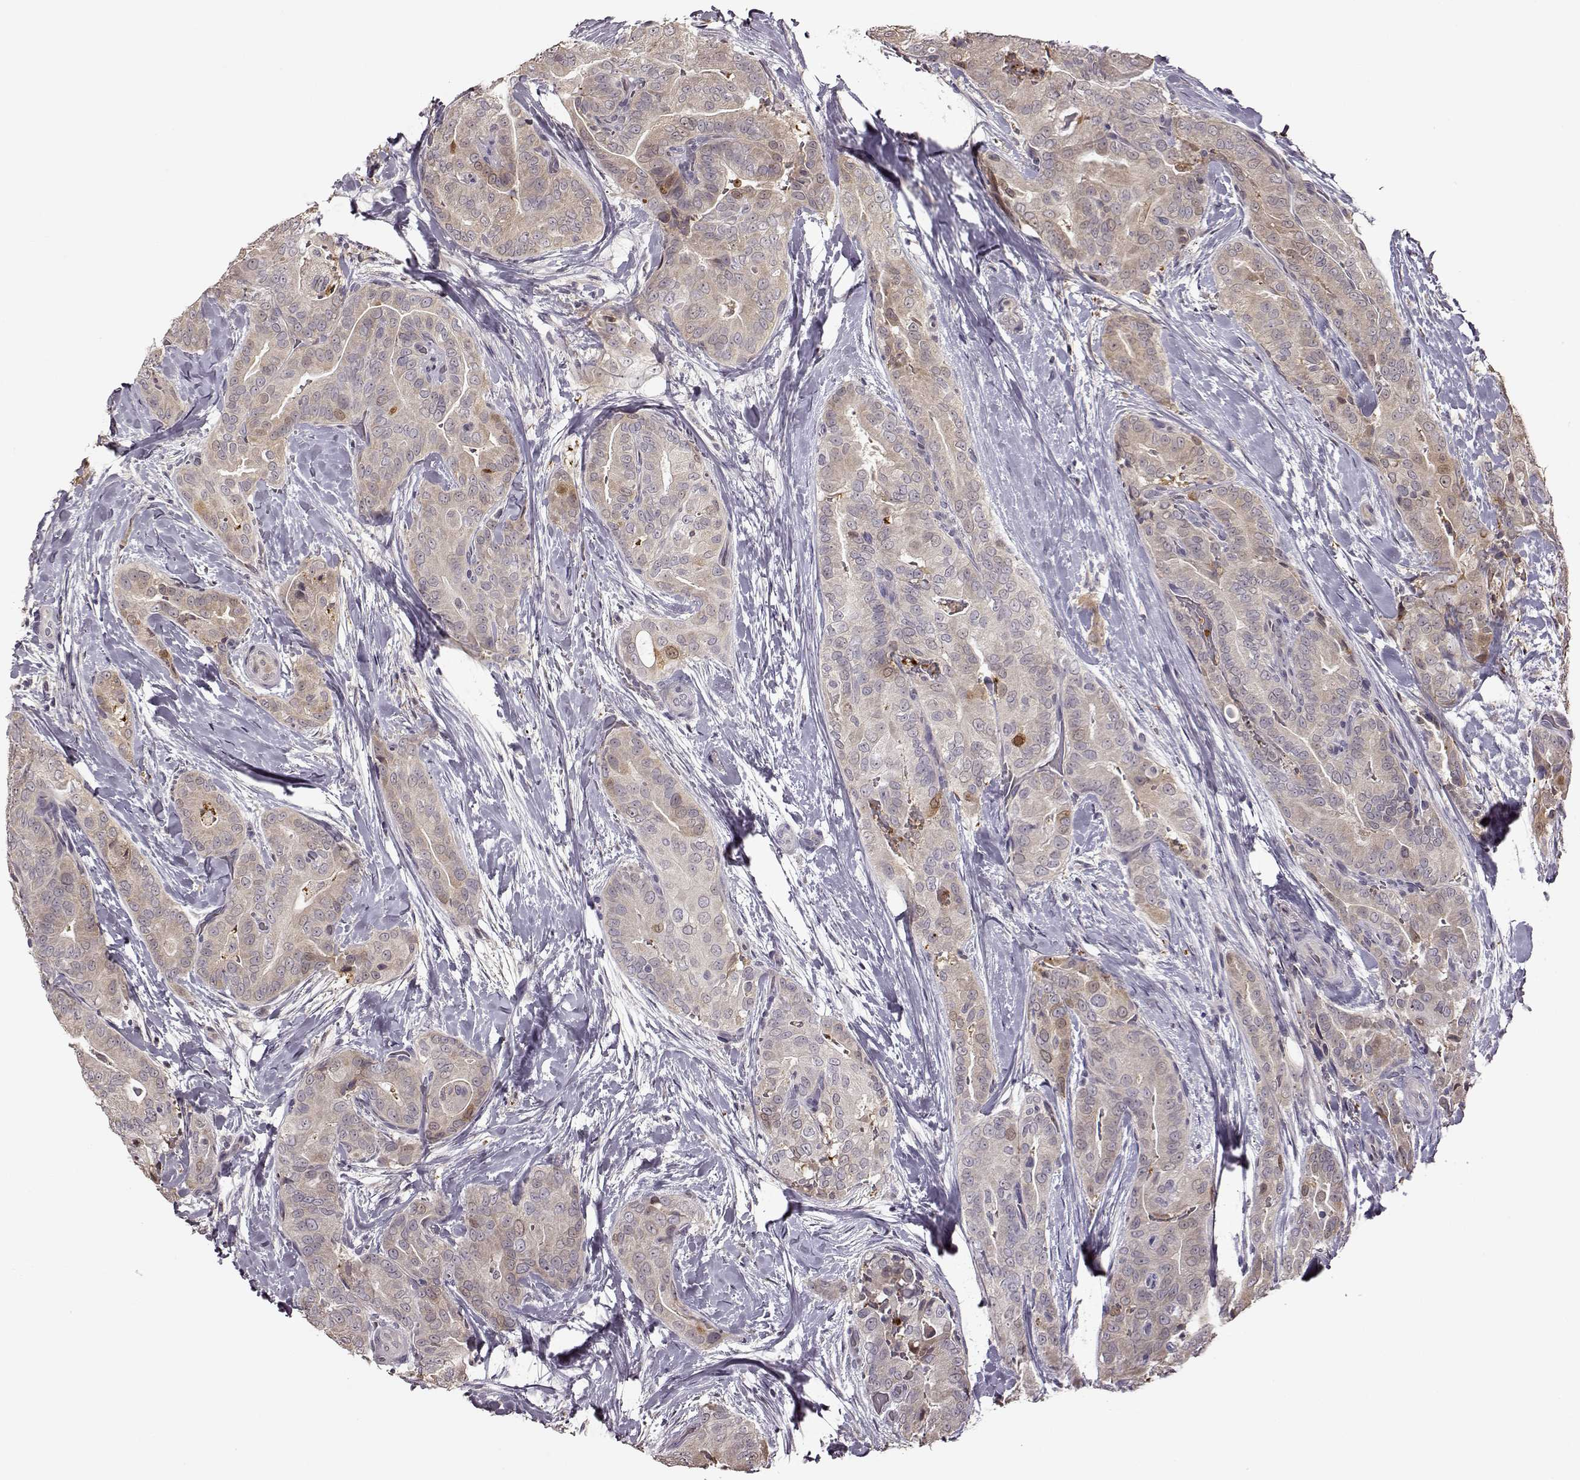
{"staining": {"intensity": "weak", "quantity": "<25%", "location": "cytoplasmic/membranous"}, "tissue": "thyroid cancer", "cell_type": "Tumor cells", "image_type": "cancer", "snomed": [{"axis": "morphology", "description": "Papillary adenocarcinoma, NOS"}, {"axis": "topography", "description": "Thyroid gland"}], "caption": "Protein analysis of papillary adenocarcinoma (thyroid) displays no significant positivity in tumor cells.", "gene": "CRB1", "patient": {"sex": "male", "age": 61}}